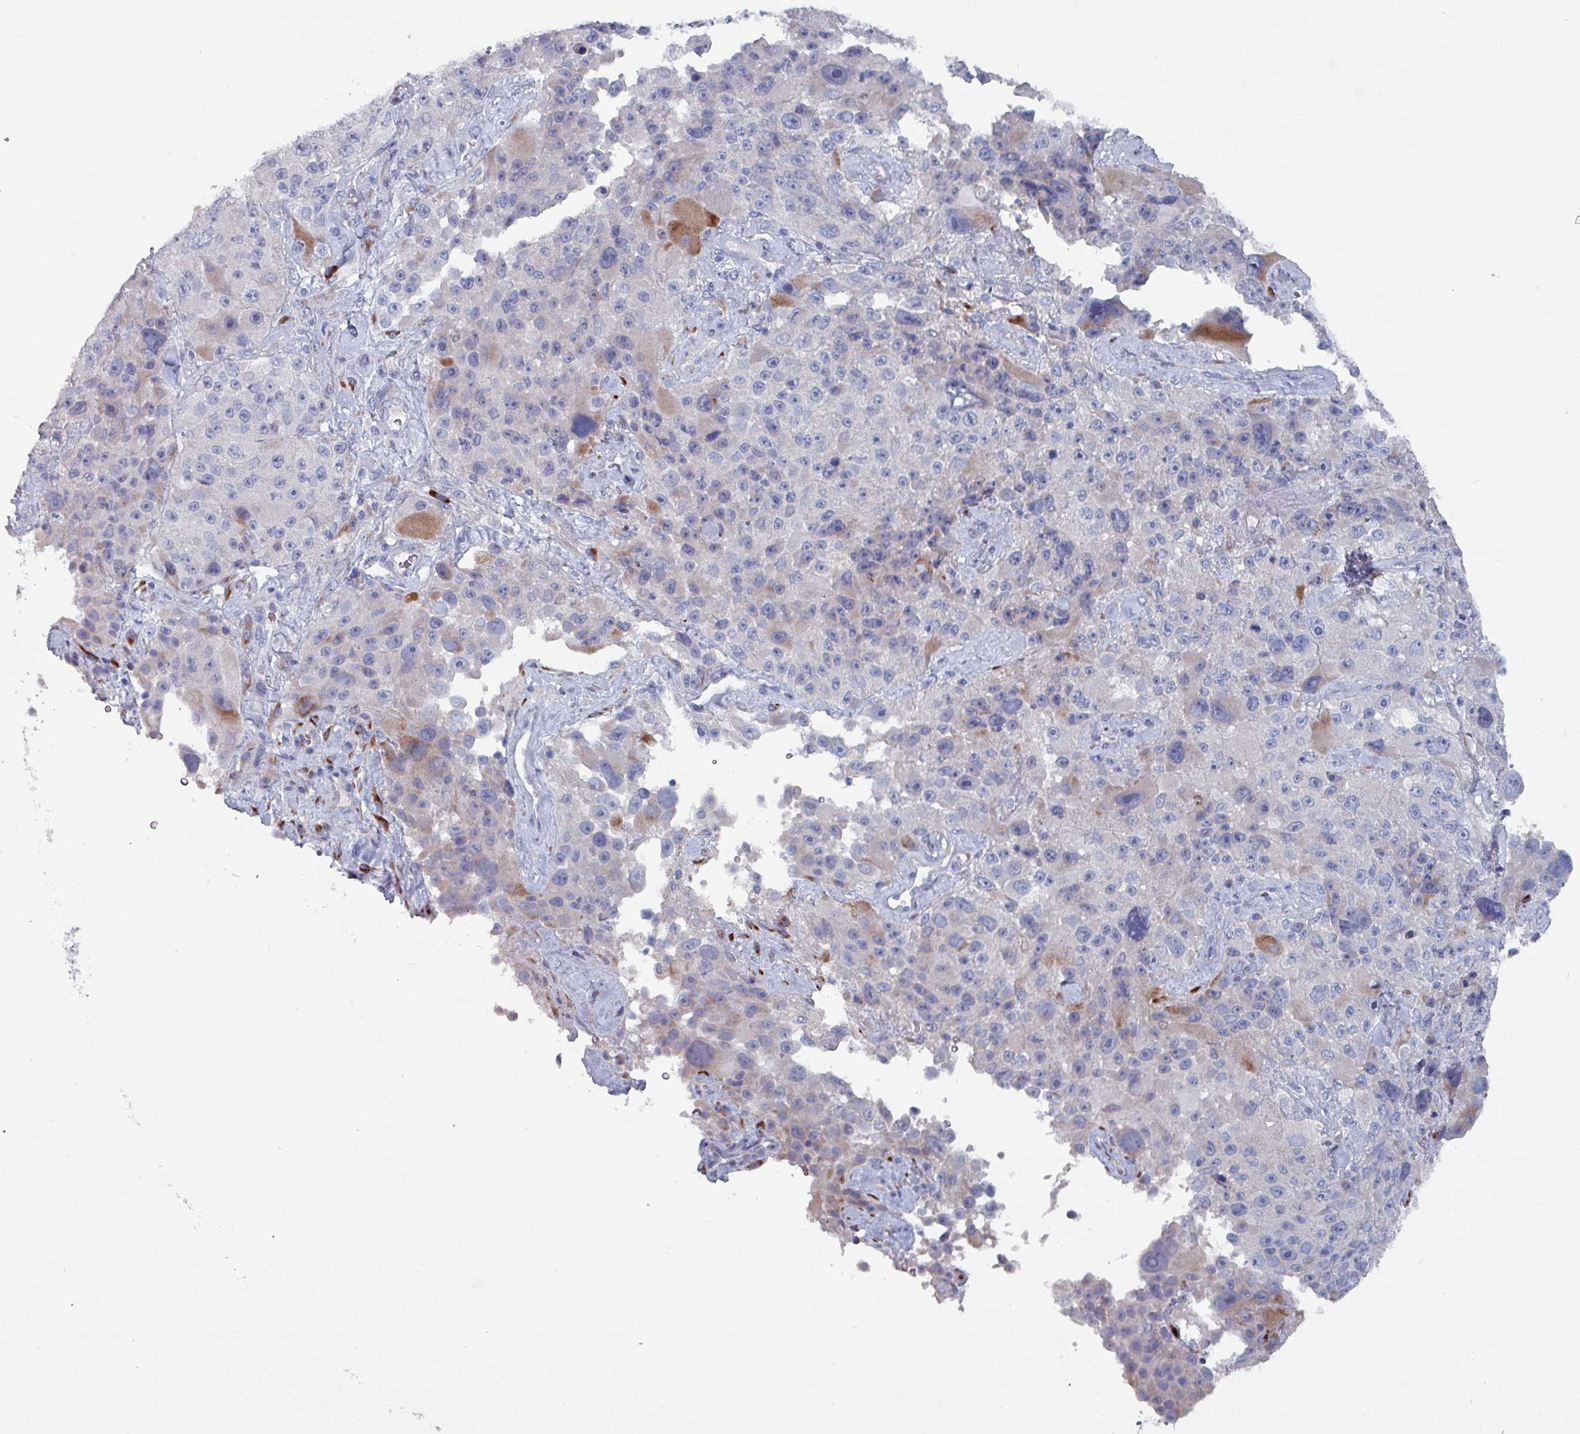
{"staining": {"intensity": "moderate", "quantity": "<25%", "location": "cytoplasmic/membranous"}, "tissue": "melanoma", "cell_type": "Tumor cells", "image_type": "cancer", "snomed": [{"axis": "morphology", "description": "Malignant melanoma, Metastatic site"}, {"axis": "topography", "description": "Lymph node"}], "caption": "Malignant melanoma (metastatic site) stained with DAB (3,3'-diaminobenzidine) immunohistochemistry demonstrates low levels of moderate cytoplasmic/membranous positivity in approximately <25% of tumor cells.", "gene": "DRD5", "patient": {"sex": "male", "age": 62}}